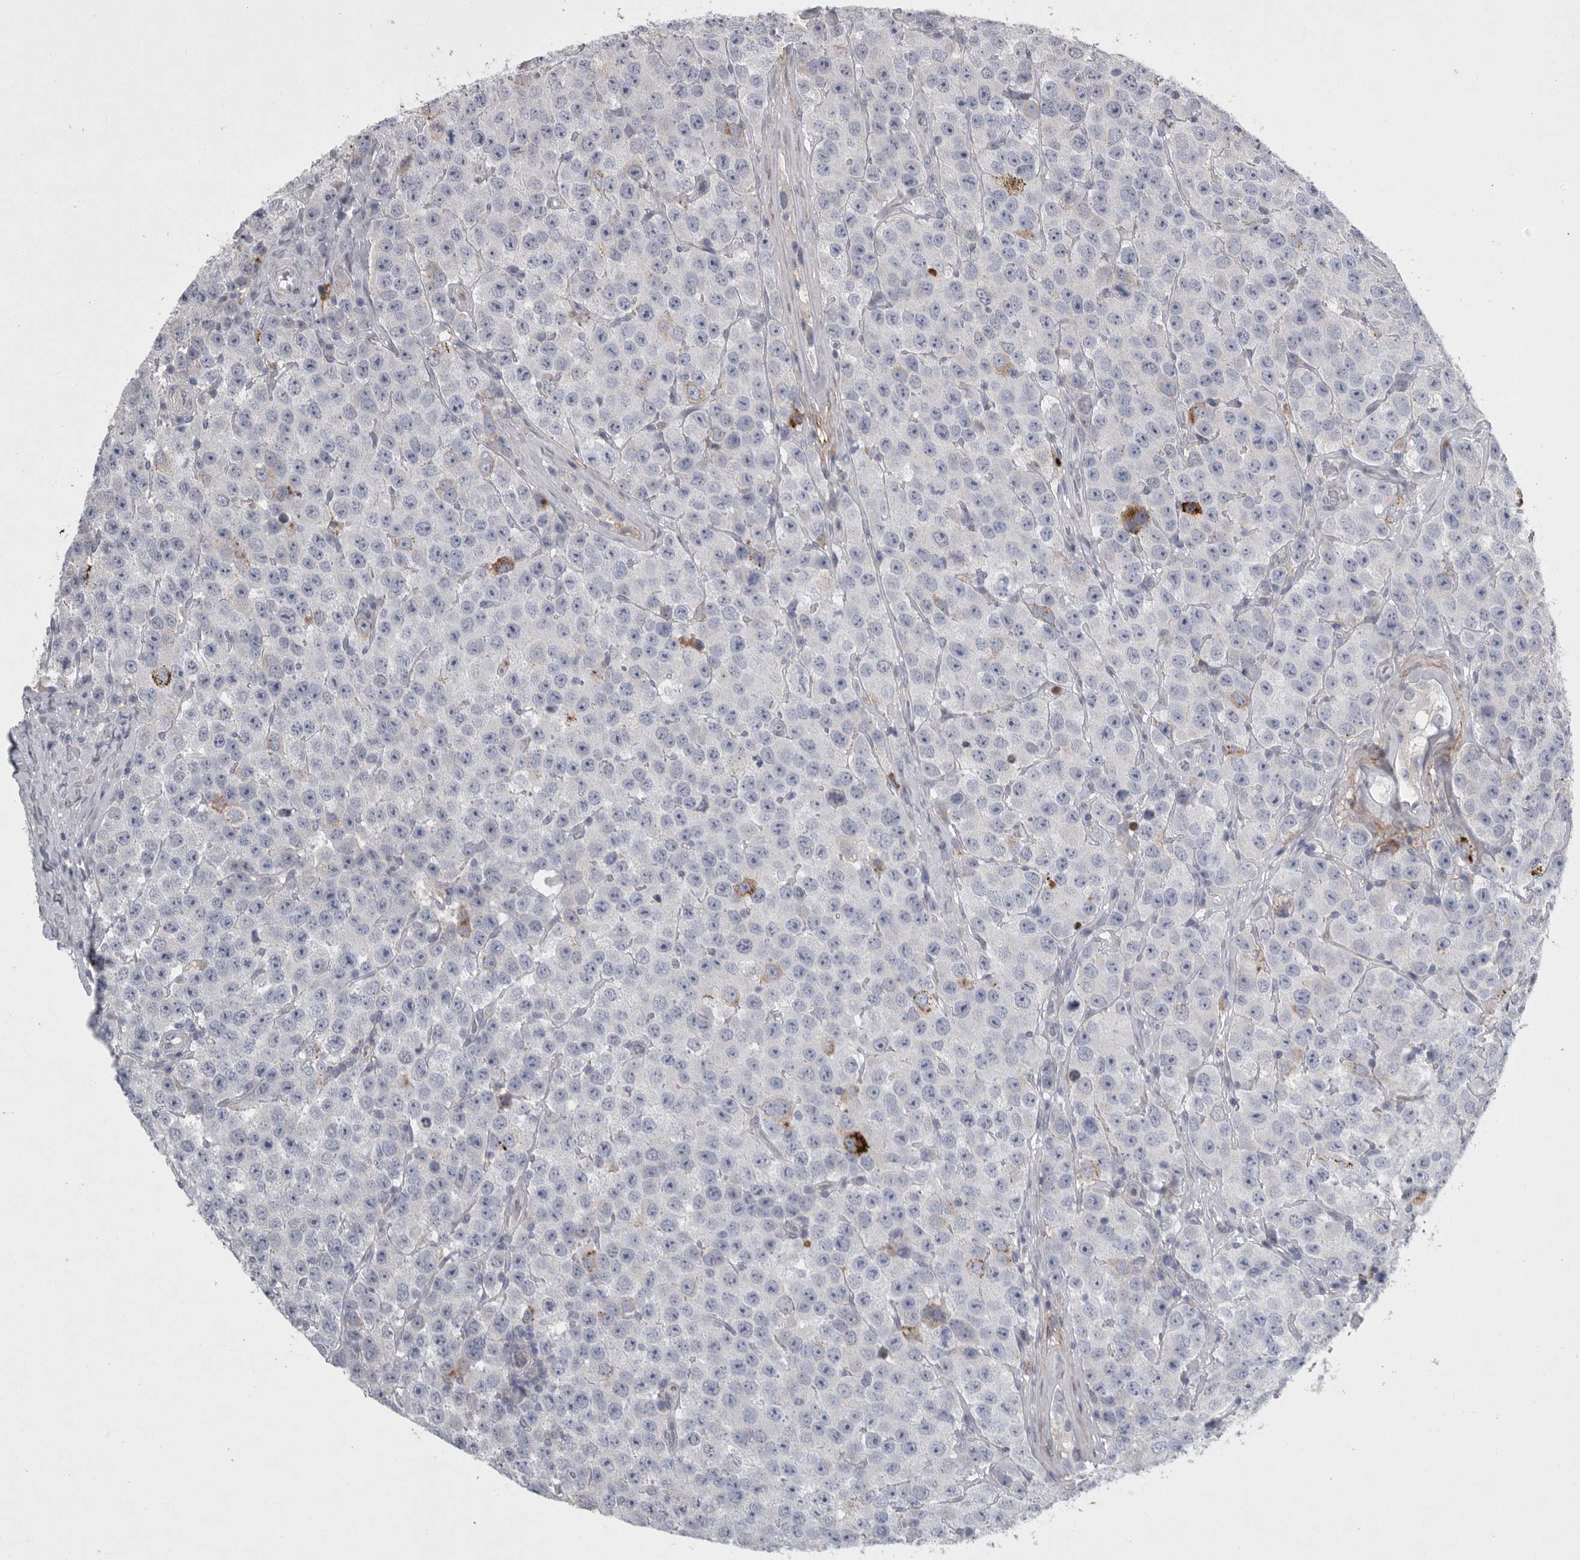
{"staining": {"intensity": "negative", "quantity": "none", "location": "none"}, "tissue": "testis cancer", "cell_type": "Tumor cells", "image_type": "cancer", "snomed": [{"axis": "morphology", "description": "Seminoma, NOS"}, {"axis": "morphology", "description": "Carcinoma, Embryonal, NOS"}, {"axis": "topography", "description": "Testis"}], "caption": "A histopathology image of human testis cancer is negative for staining in tumor cells. (DAB immunohistochemistry (IHC) with hematoxylin counter stain).", "gene": "CRP", "patient": {"sex": "male", "age": 28}}